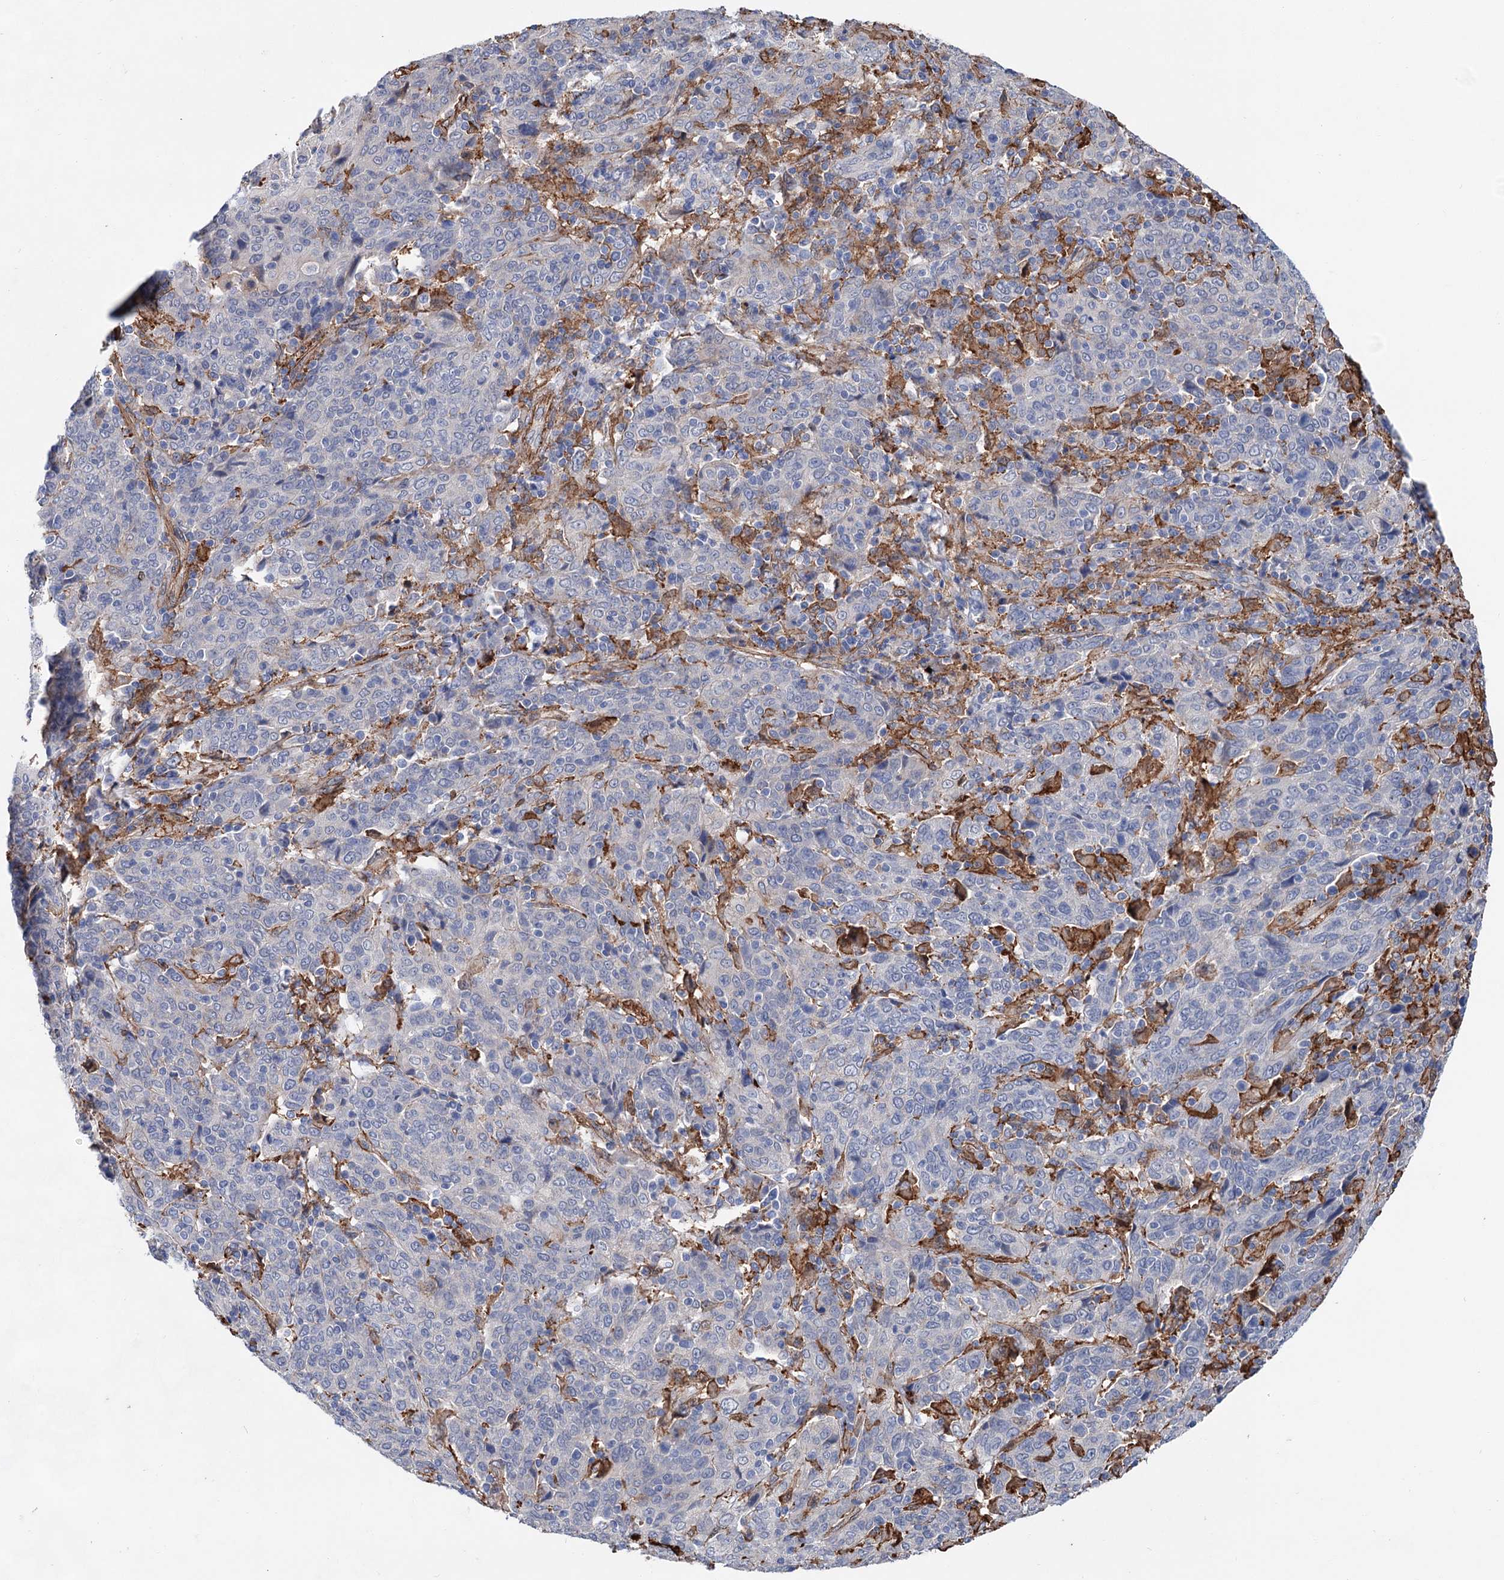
{"staining": {"intensity": "negative", "quantity": "none", "location": "none"}, "tissue": "cervical cancer", "cell_type": "Tumor cells", "image_type": "cancer", "snomed": [{"axis": "morphology", "description": "Squamous cell carcinoma, NOS"}, {"axis": "topography", "description": "Cervix"}], "caption": "There is no significant staining in tumor cells of cervical cancer (squamous cell carcinoma).", "gene": "TMTC3", "patient": {"sex": "female", "age": 67}}